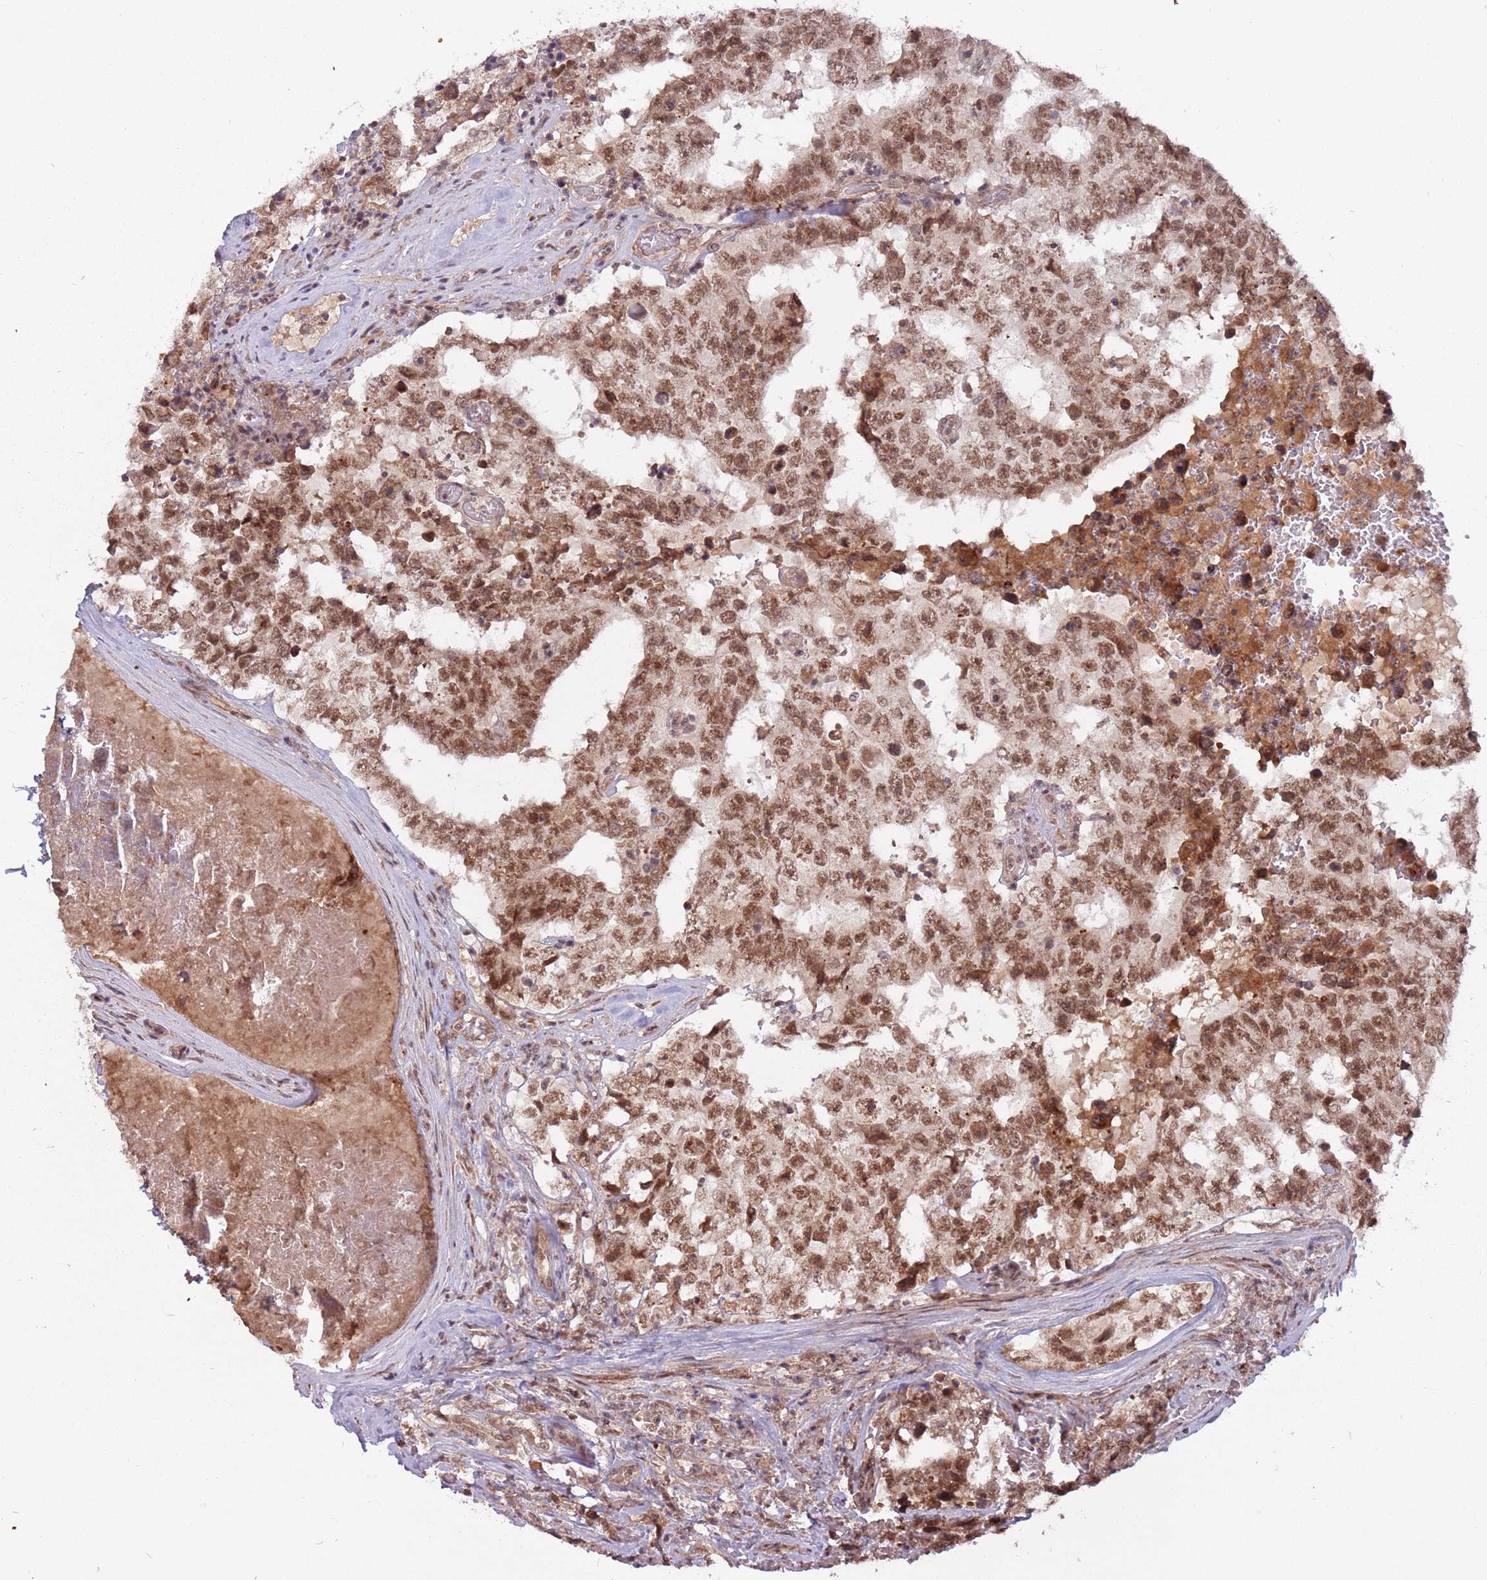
{"staining": {"intensity": "moderate", "quantity": ">75%", "location": "cytoplasmic/membranous,nuclear"}, "tissue": "testis cancer", "cell_type": "Tumor cells", "image_type": "cancer", "snomed": [{"axis": "morphology", "description": "Normal tissue, NOS"}, {"axis": "morphology", "description": "Carcinoma, Embryonal, NOS"}, {"axis": "topography", "description": "Testis"}, {"axis": "topography", "description": "Epididymis"}], "caption": "Testis embryonal carcinoma stained for a protein exhibits moderate cytoplasmic/membranous and nuclear positivity in tumor cells. The staining was performed using DAB (3,3'-diaminobenzidine), with brown indicating positive protein expression. Nuclei are stained blue with hematoxylin.", "gene": "SUDS3", "patient": {"sex": "male", "age": 25}}